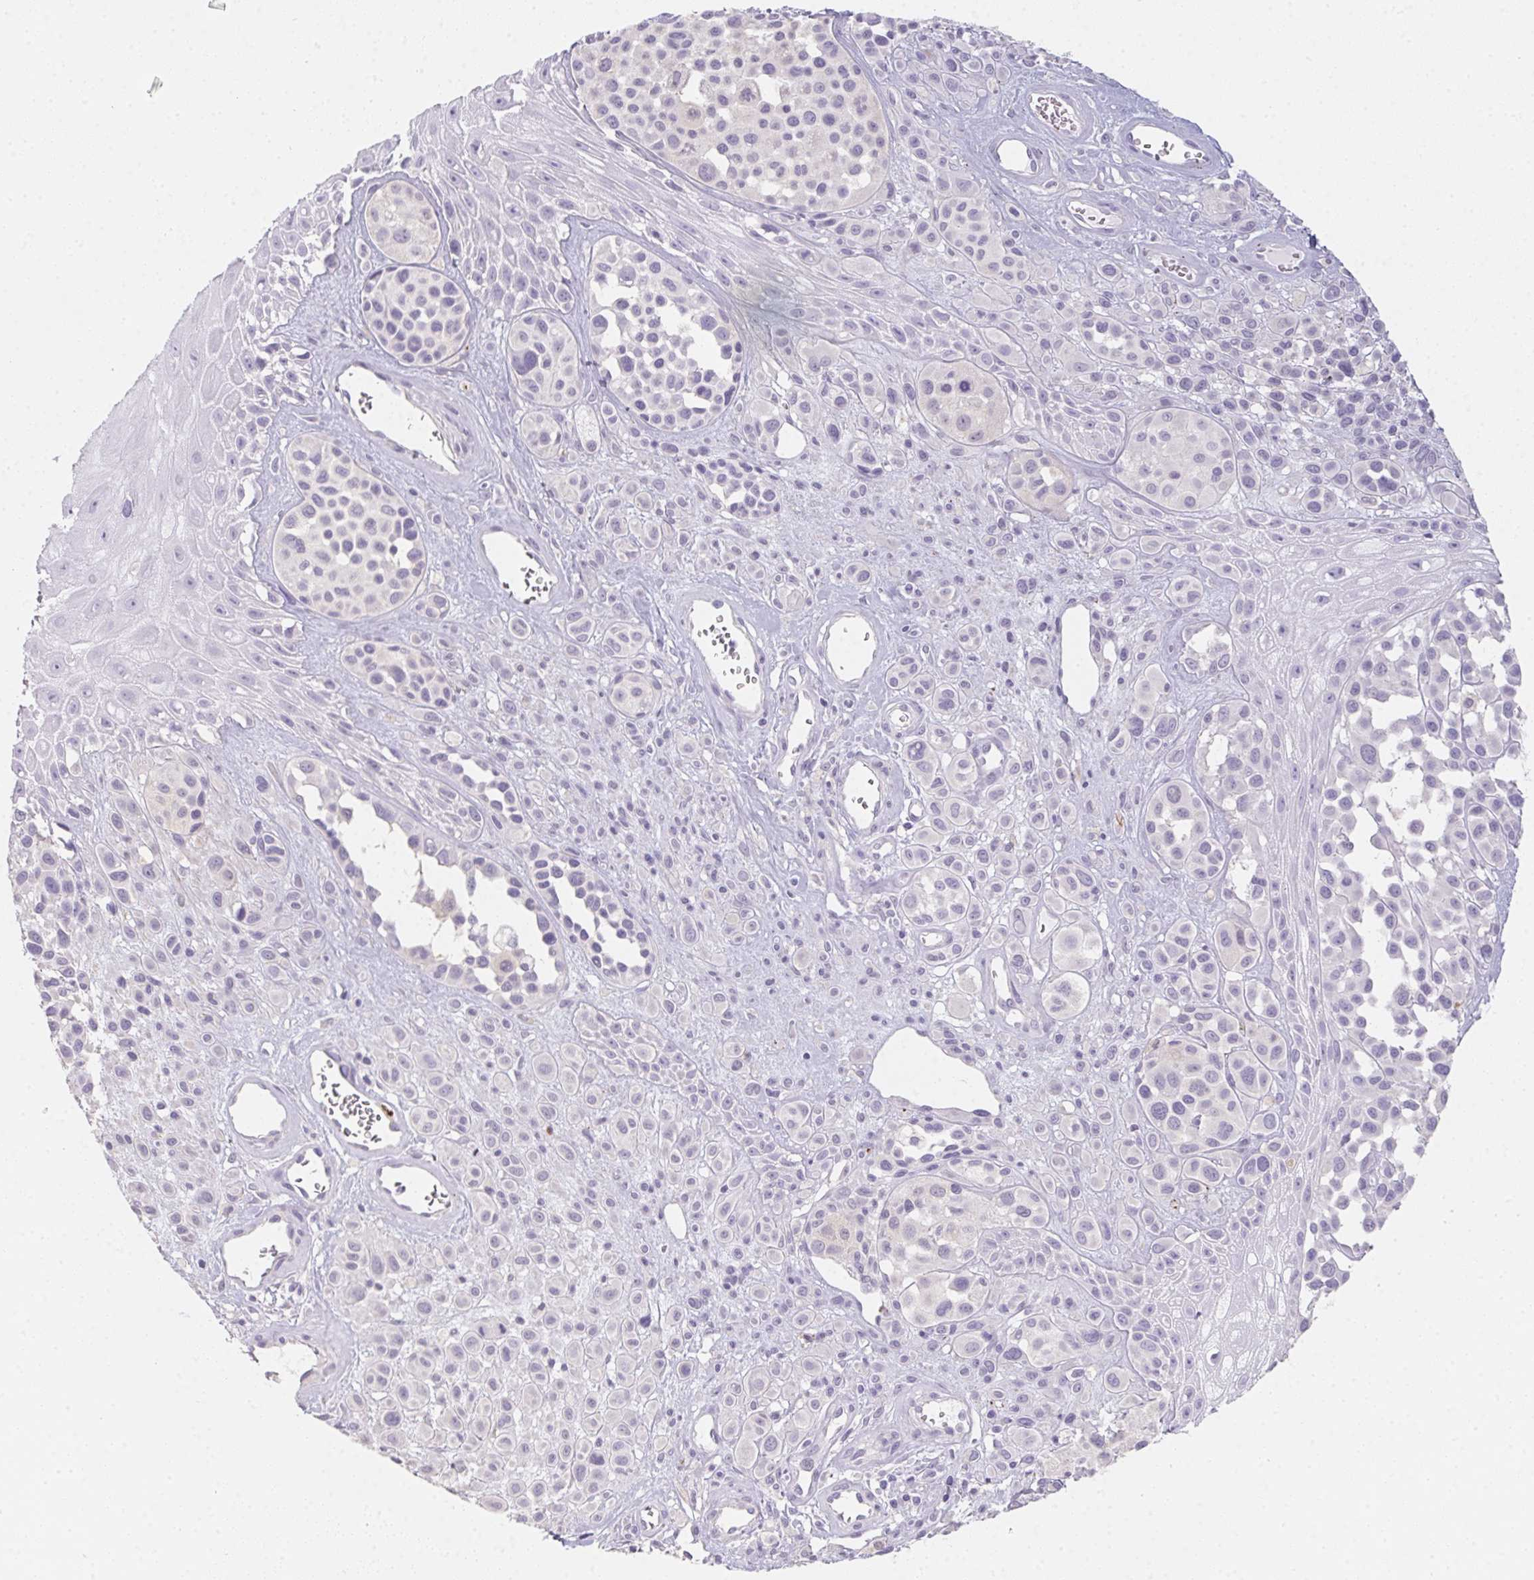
{"staining": {"intensity": "negative", "quantity": "none", "location": "none"}, "tissue": "melanoma", "cell_type": "Tumor cells", "image_type": "cancer", "snomed": [{"axis": "morphology", "description": "Malignant melanoma, NOS"}, {"axis": "topography", "description": "Skin"}], "caption": "Immunohistochemistry (IHC) of melanoma shows no positivity in tumor cells. (DAB immunohistochemistry (IHC) with hematoxylin counter stain).", "gene": "MYL4", "patient": {"sex": "male", "age": 77}}